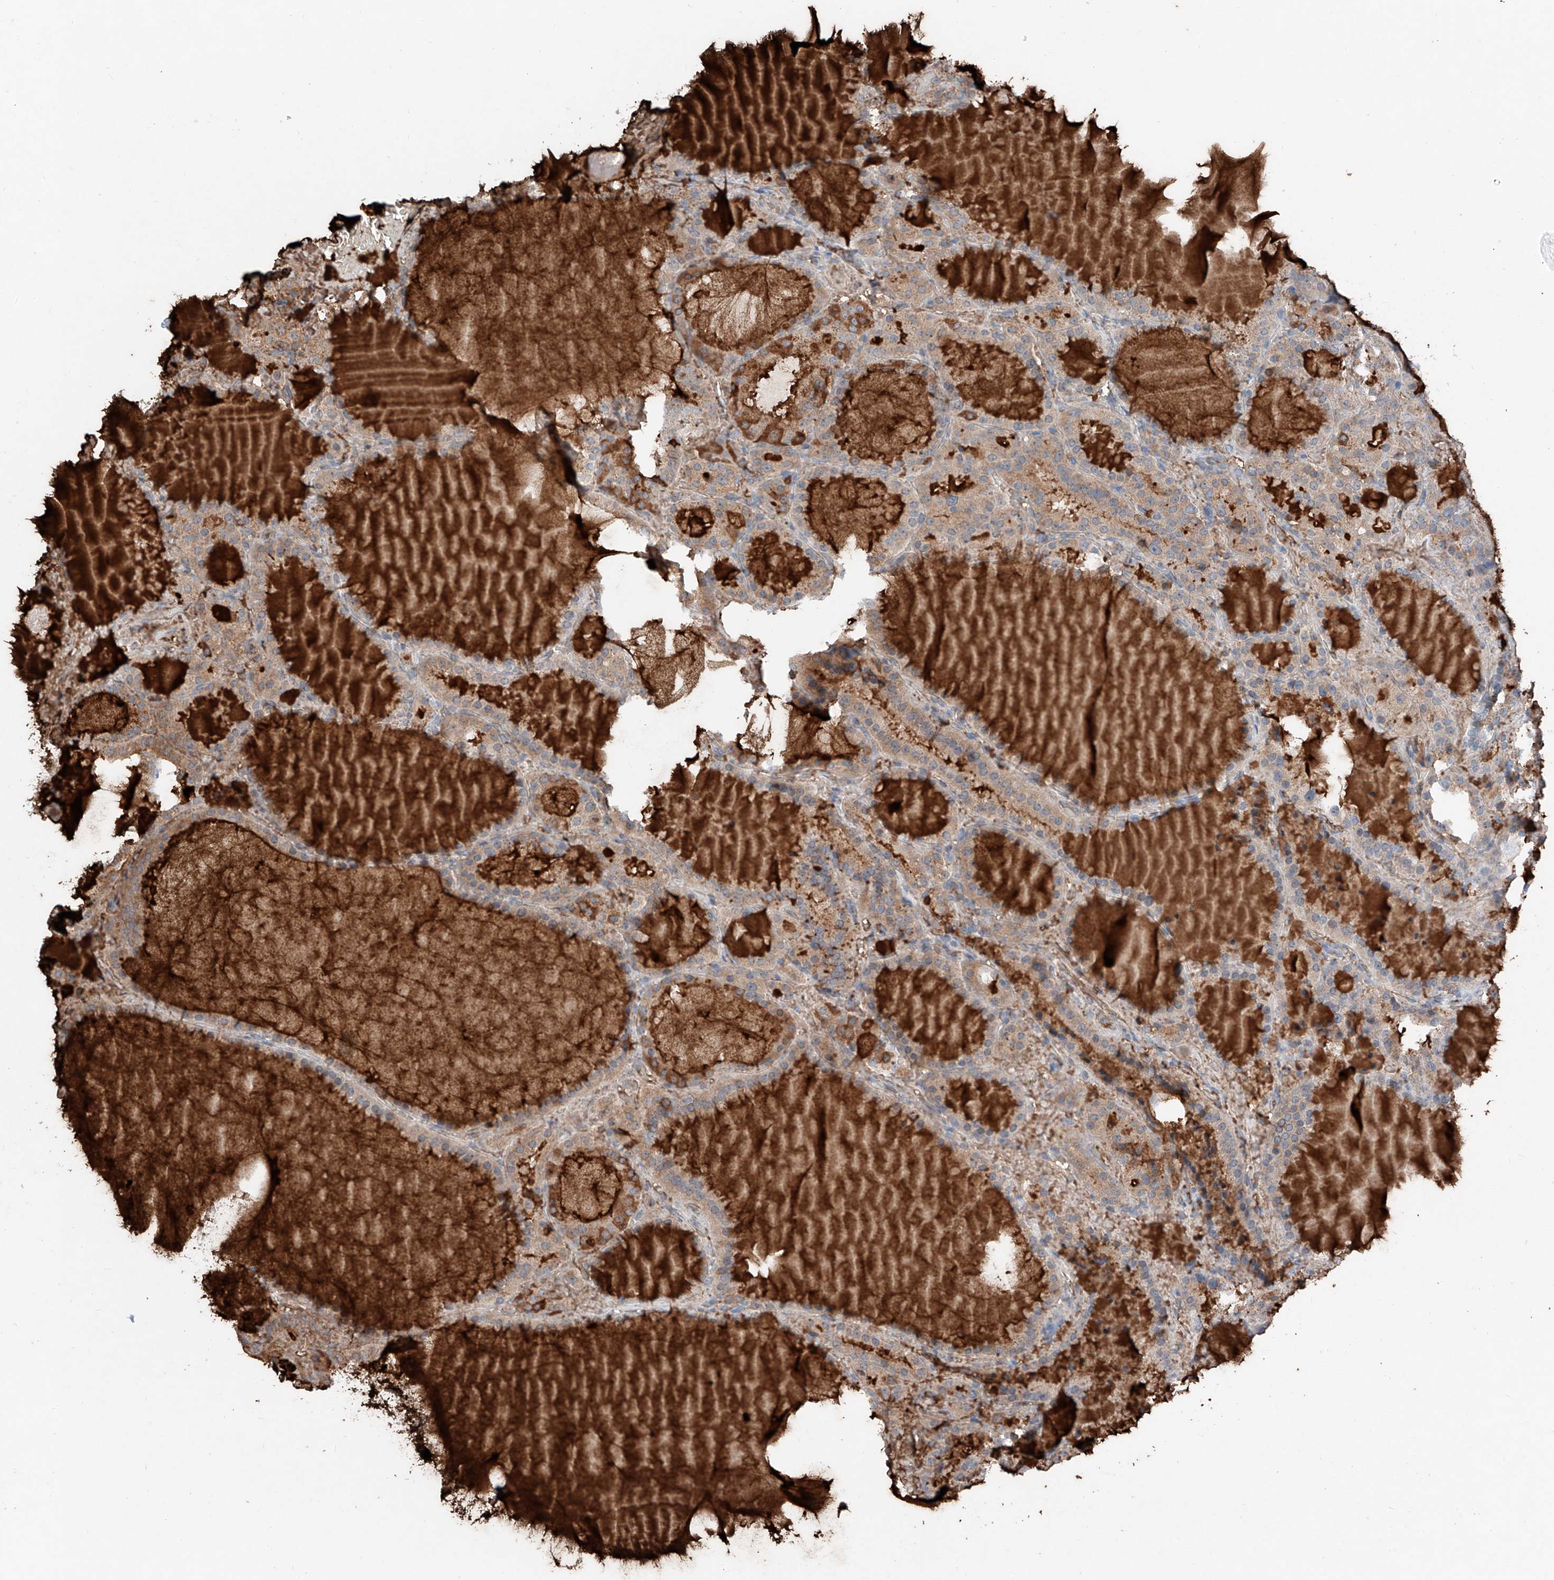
{"staining": {"intensity": "weak", "quantity": ">75%", "location": "cytoplasmic/membranous"}, "tissue": "thyroid cancer", "cell_type": "Tumor cells", "image_type": "cancer", "snomed": [{"axis": "morphology", "description": "Papillary adenocarcinoma, NOS"}, {"axis": "topography", "description": "Thyroid gland"}], "caption": "This is an image of IHC staining of thyroid papillary adenocarcinoma, which shows weak expression in the cytoplasmic/membranous of tumor cells.", "gene": "TBX4", "patient": {"sex": "male", "age": 77}}